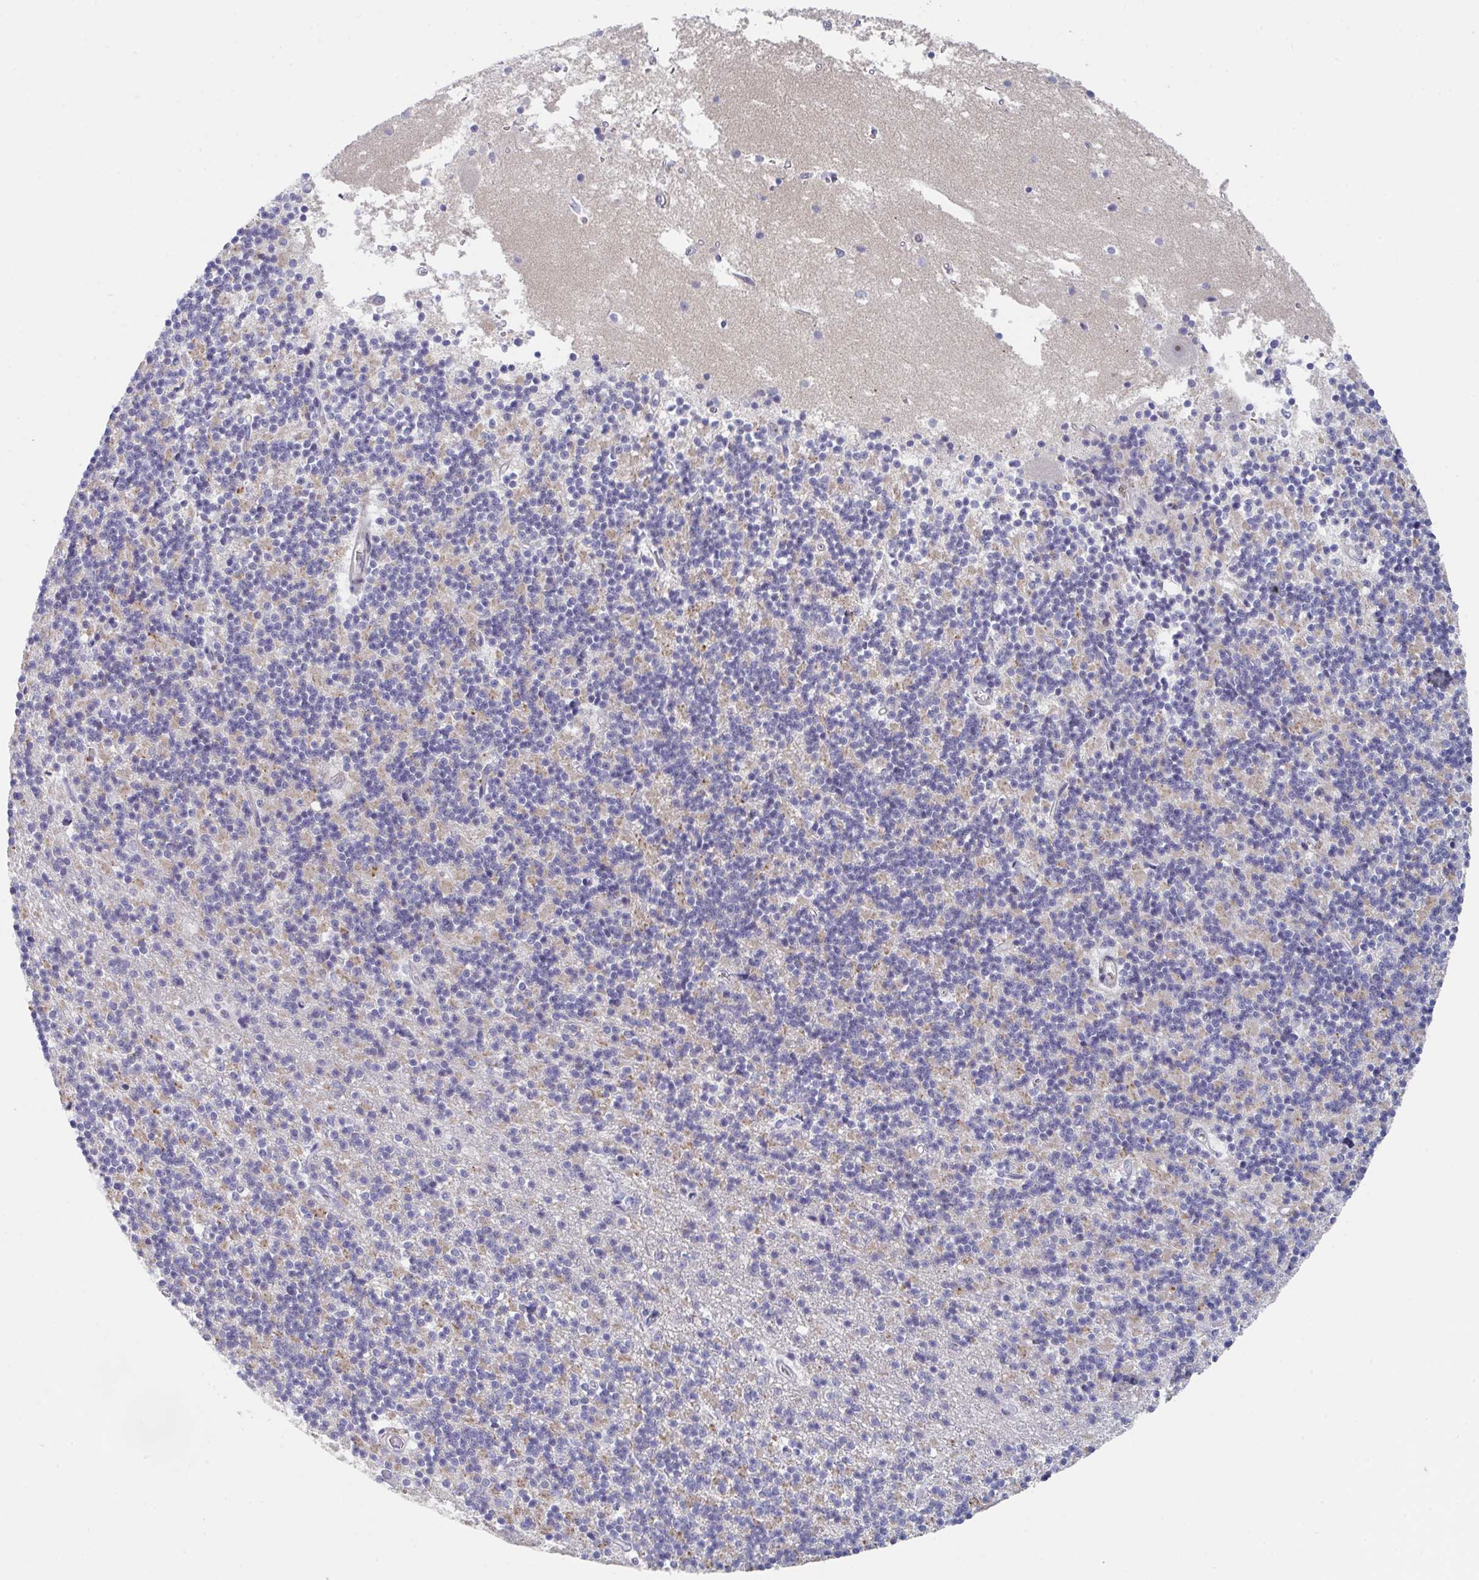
{"staining": {"intensity": "moderate", "quantity": "<25%", "location": "cytoplasmic/membranous"}, "tissue": "cerebellum", "cell_type": "Cells in granular layer", "image_type": "normal", "snomed": [{"axis": "morphology", "description": "Normal tissue, NOS"}, {"axis": "topography", "description": "Cerebellum"}], "caption": "This micrograph reveals benign cerebellum stained with immunohistochemistry (IHC) to label a protein in brown. The cytoplasmic/membranous of cells in granular layer show moderate positivity for the protein. Nuclei are counter-stained blue.", "gene": "CENPT", "patient": {"sex": "male", "age": 54}}